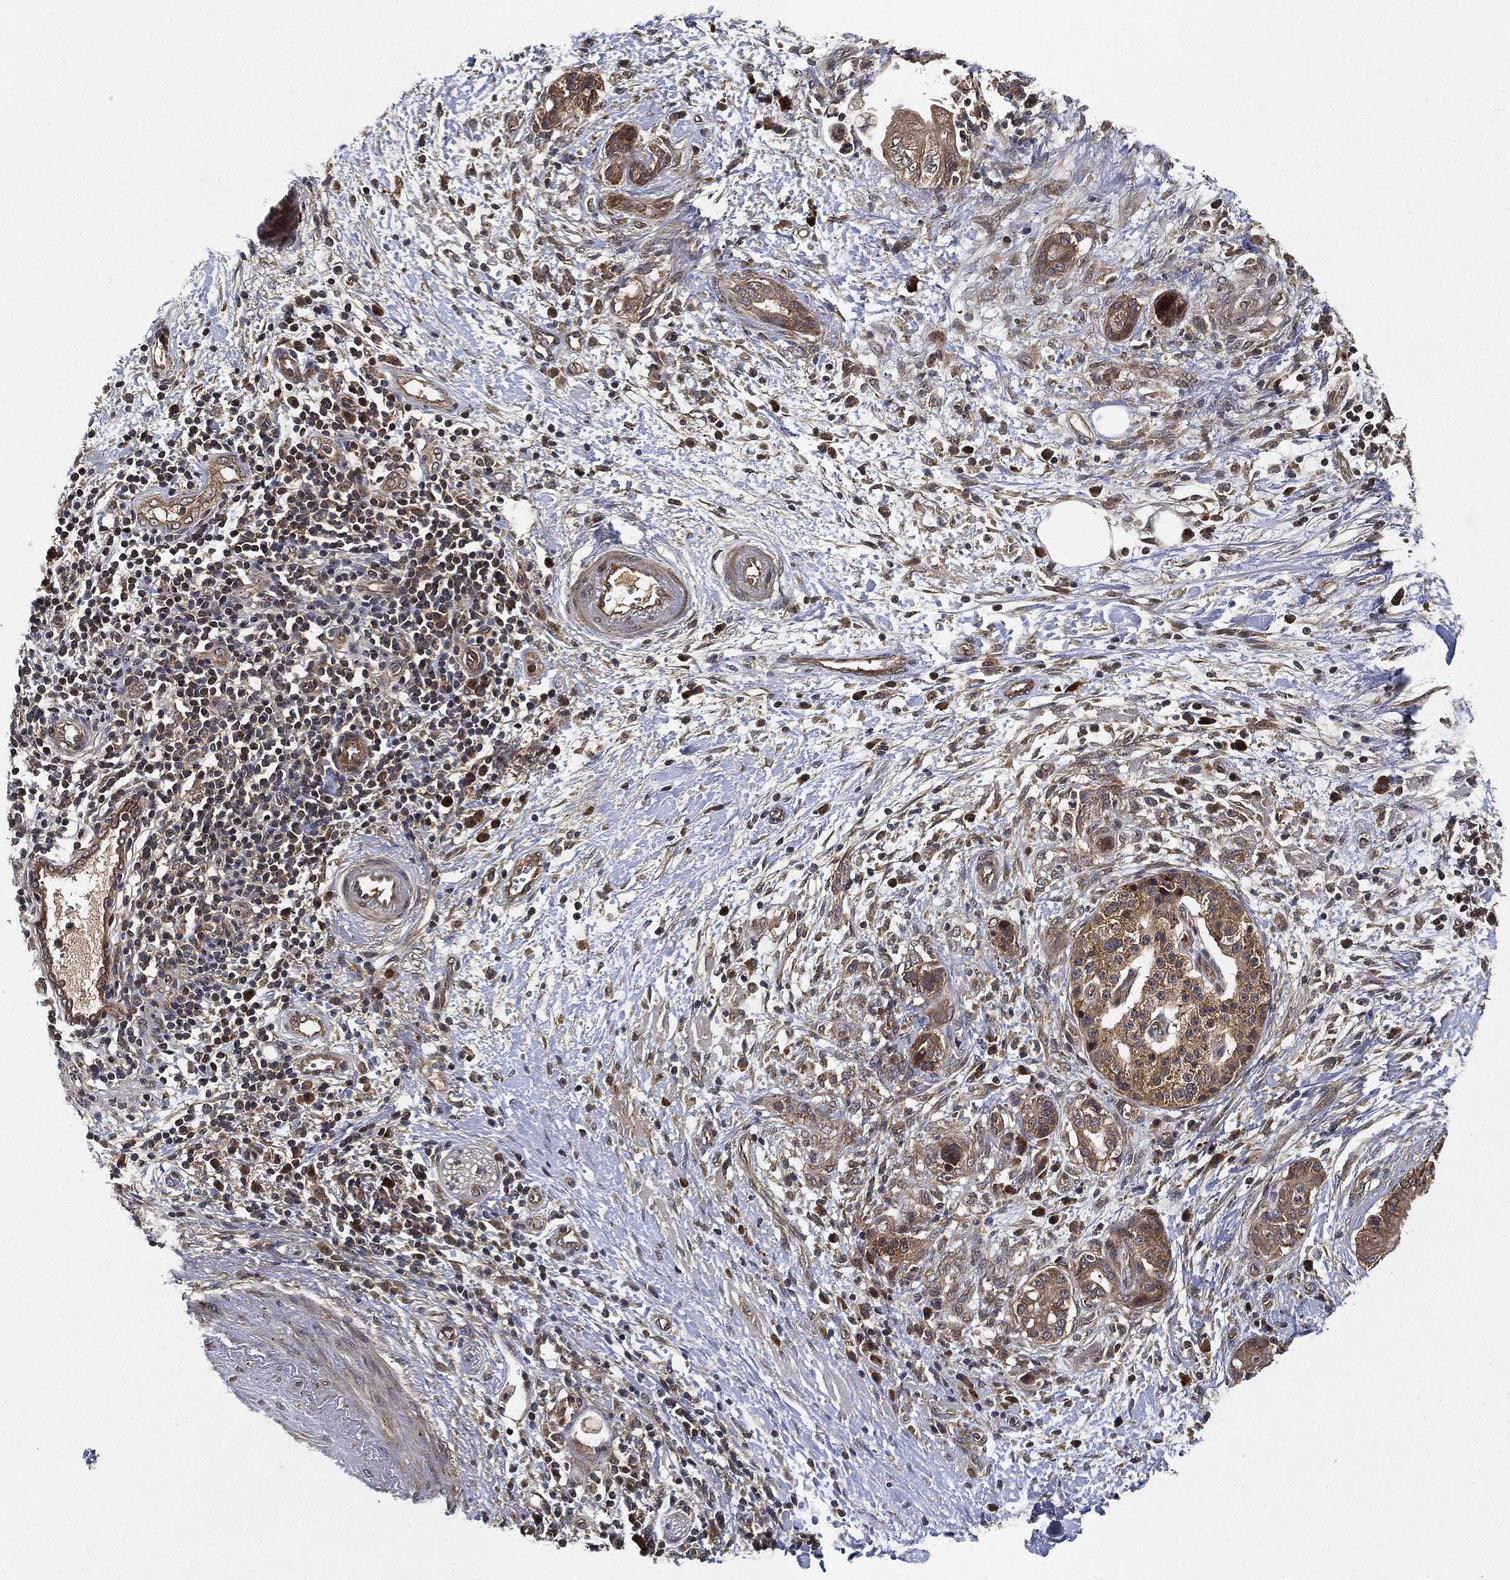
{"staining": {"intensity": "weak", "quantity": ">75%", "location": "cytoplasmic/membranous"}, "tissue": "pancreatic cancer", "cell_type": "Tumor cells", "image_type": "cancer", "snomed": [{"axis": "morphology", "description": "Adenocarcinoma, NOS"}, {"axis": "topography", "description": "Pancreas"}], "caption": "A brown stain labels weak cytoplasmic/membranous positivity of a protein in human pancreatic adenocarcinoma tumor cells.", "gene": "MLST8", "patient": {"sex": "female", "age": 73}}